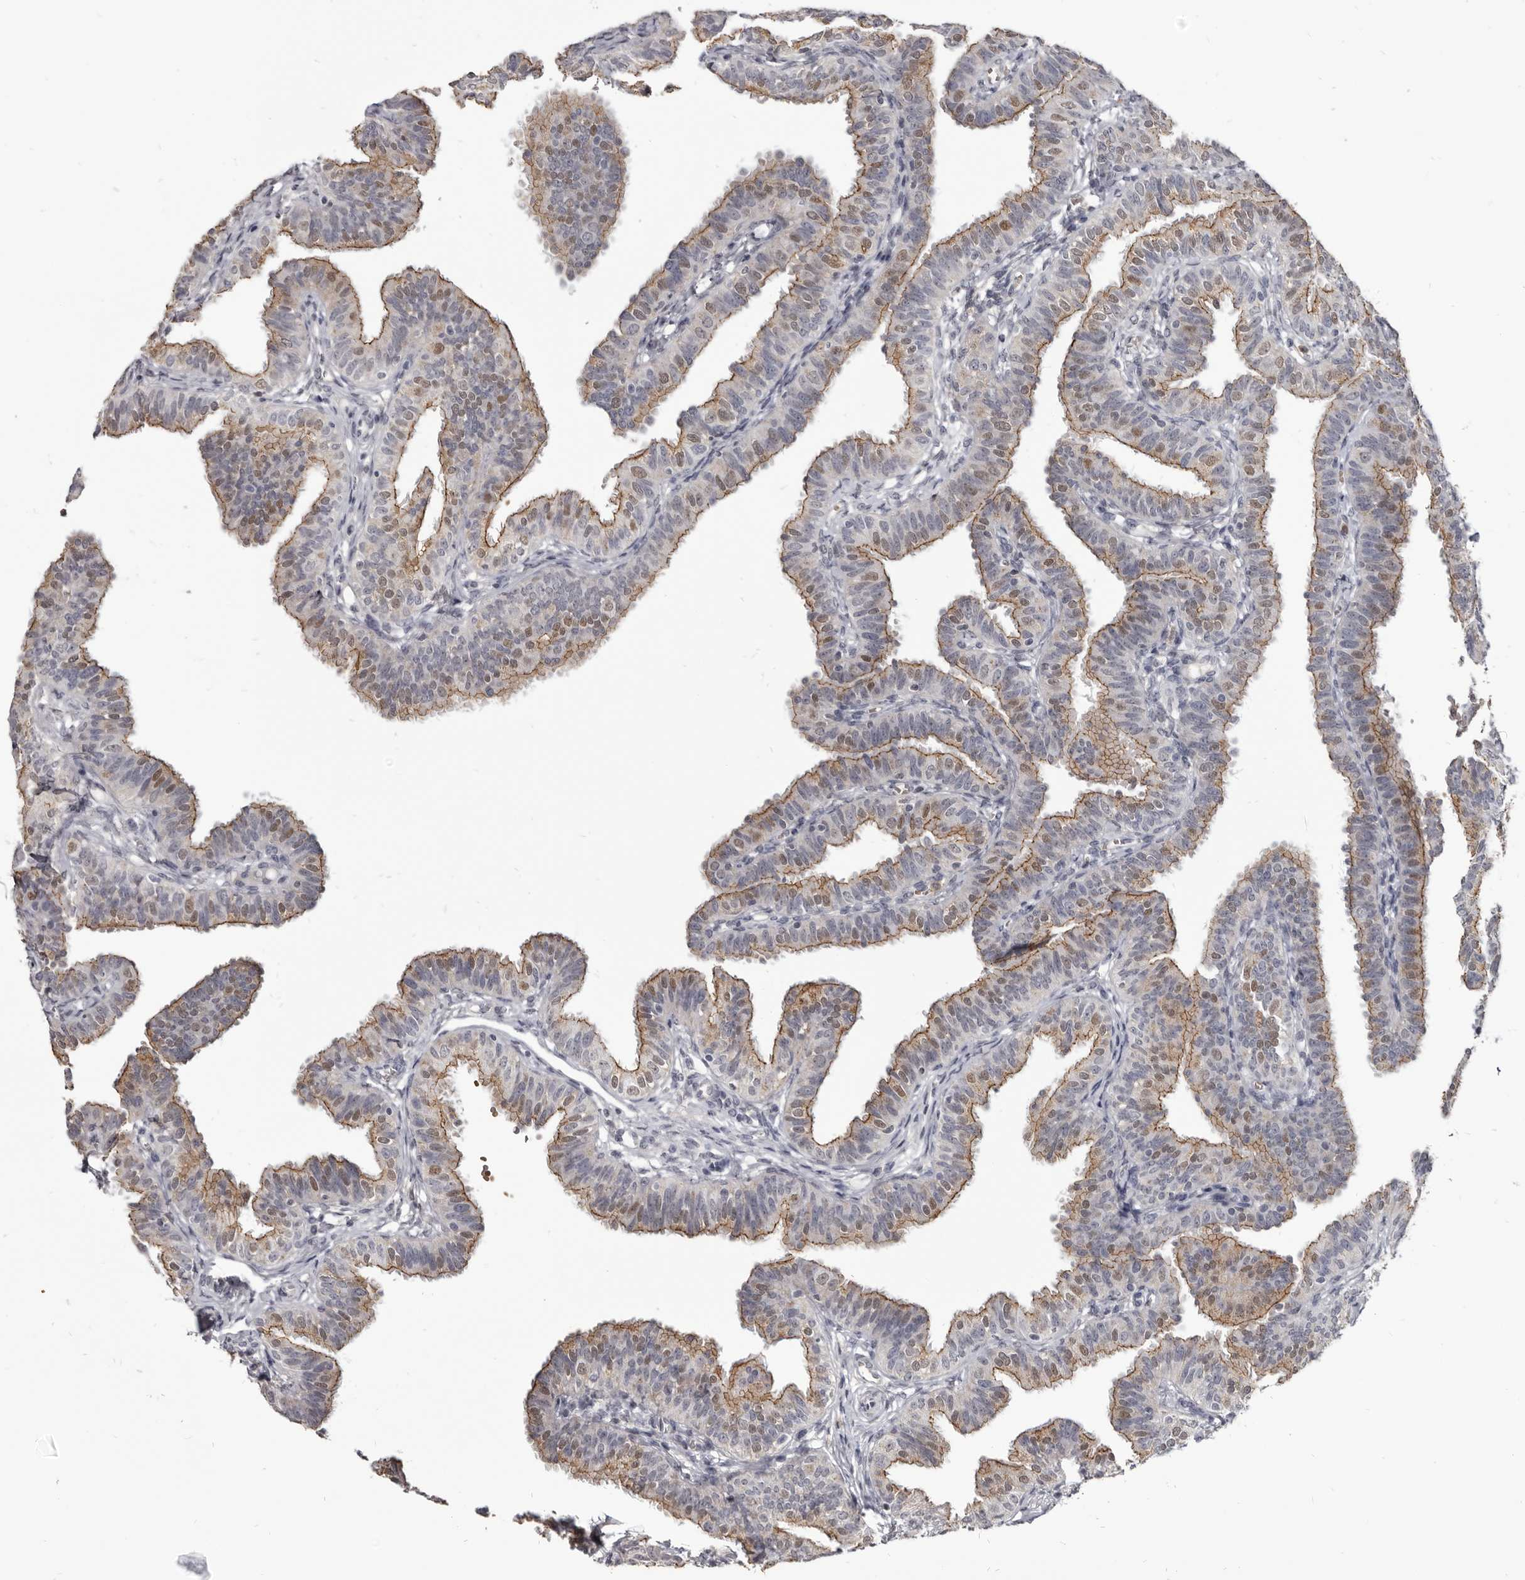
{"staining": {"intensity": "moderate", "quantity": ">75%", "location": "cytoplasmic/membranous,nuclear"}, "tissue": "fallopian tube", "cell_type": "Glandular cells", "image_type": "normal", "snomed": [{"axis": "morphology", "description": "Normal tissue, NOS"}, {"axis": "topography", "description": "Fallopian tube"}], "caption": "Immunohistochemical staining of unremarkable fallopian tube displays moderate cytoplasmic/membranous,nuclear protein staining in approximately >75% of glandular cells. (DAB (3,3'-diaminobenzidine) IHC with brightfield microscopy, high magnification).", "gene": "CGN", "patient": {"sex": "female", "age": 35}}